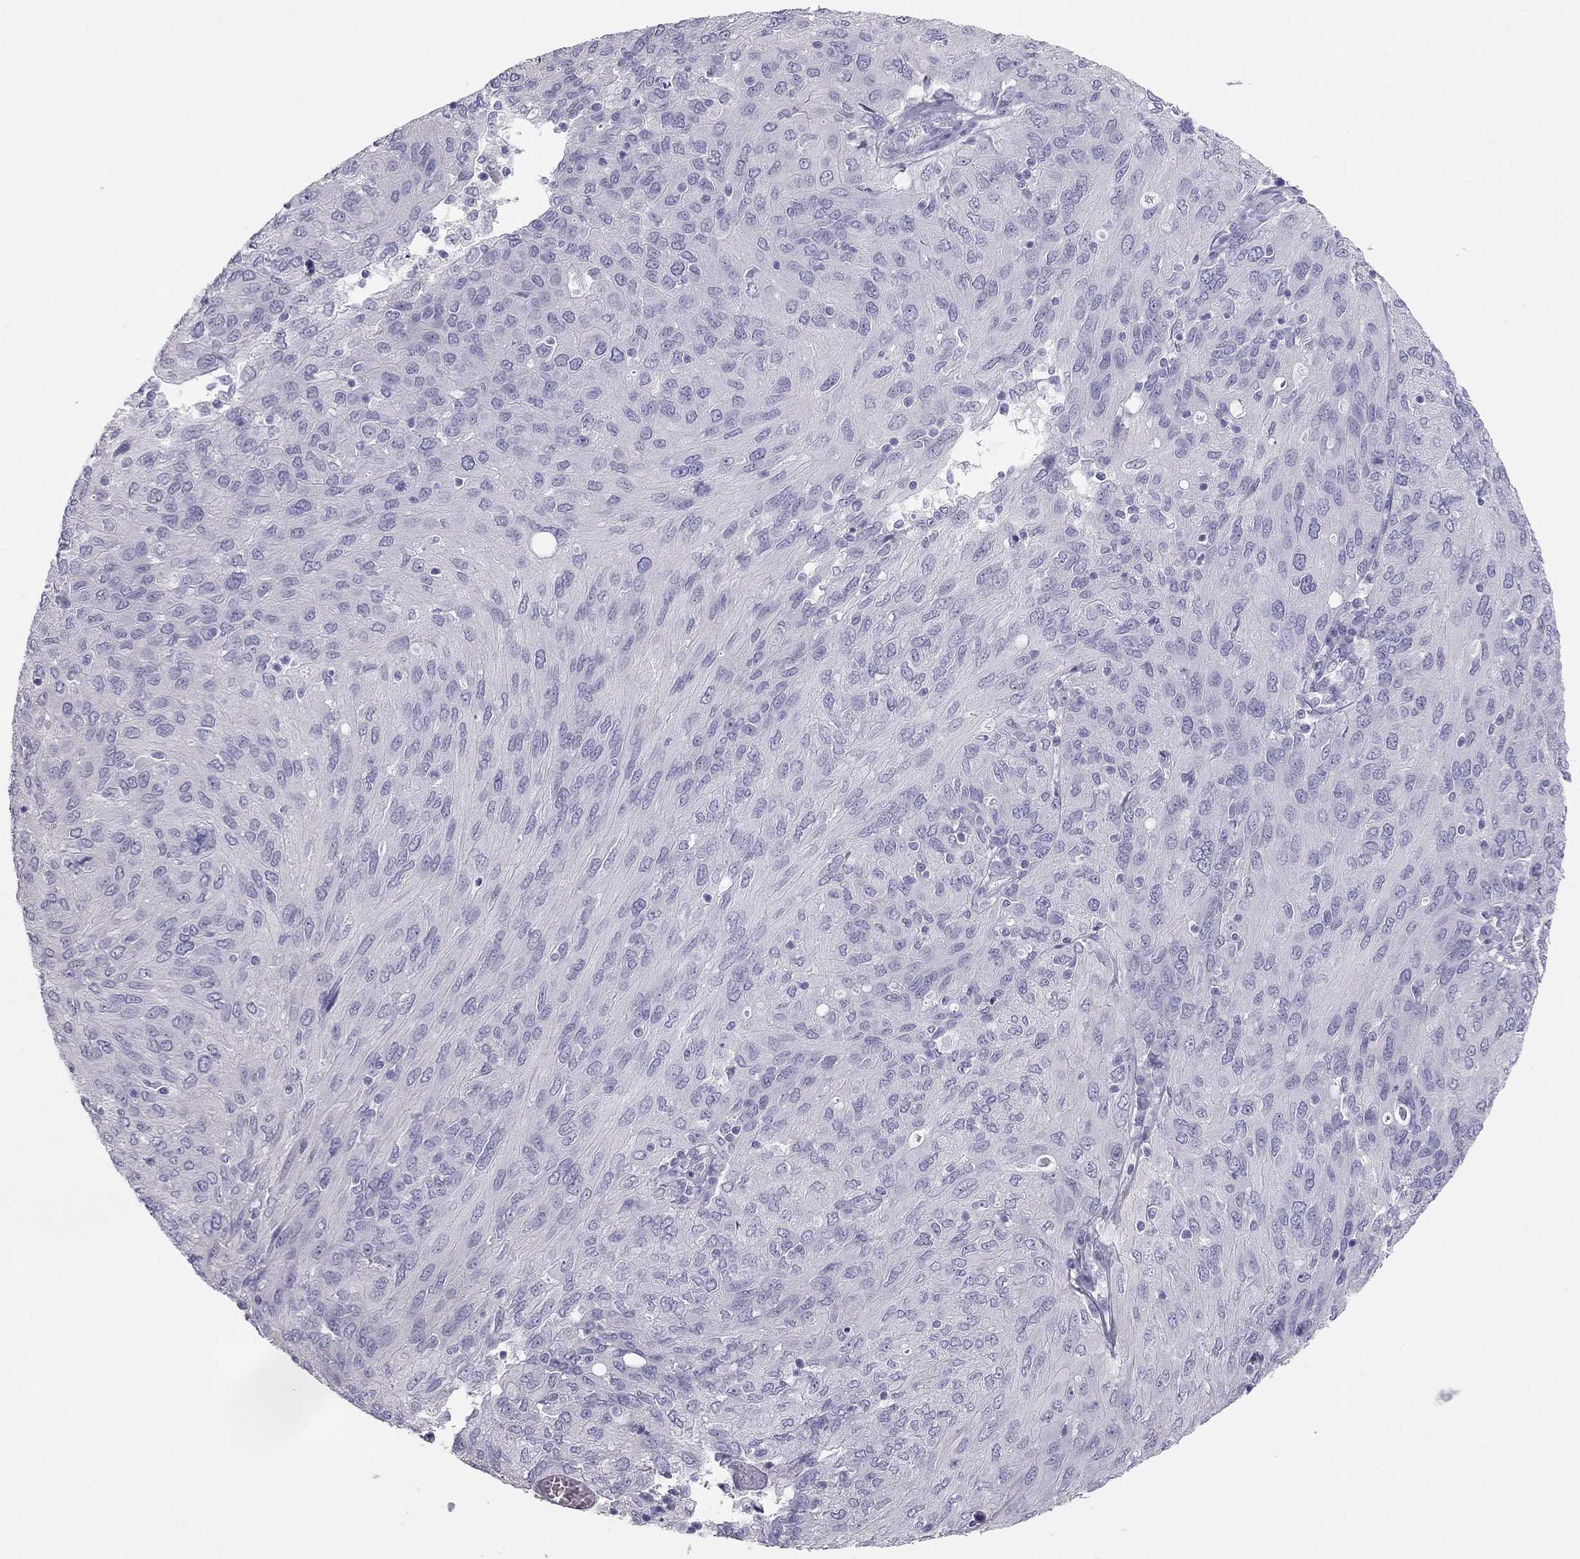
{"staining": {"intensity": "negative", "quantity": "none", "location": "none"}, "tissue": "ovarian cancer", "cell_type": "Tumor cells", "image_type": "cancer", "snomed": [{"axis": "morphology", "description": "Carcinoma, endometroid"}, {"axis": "topography", "description": "Ovary"}], "caption": "Endometroid carcinoma (ovarian) stained for a protein using immunohistochemistry (IHC) reveals no expression tumor cells.", "gene": "SPATA12", "patient": {"sex": "female", "age": 50}}